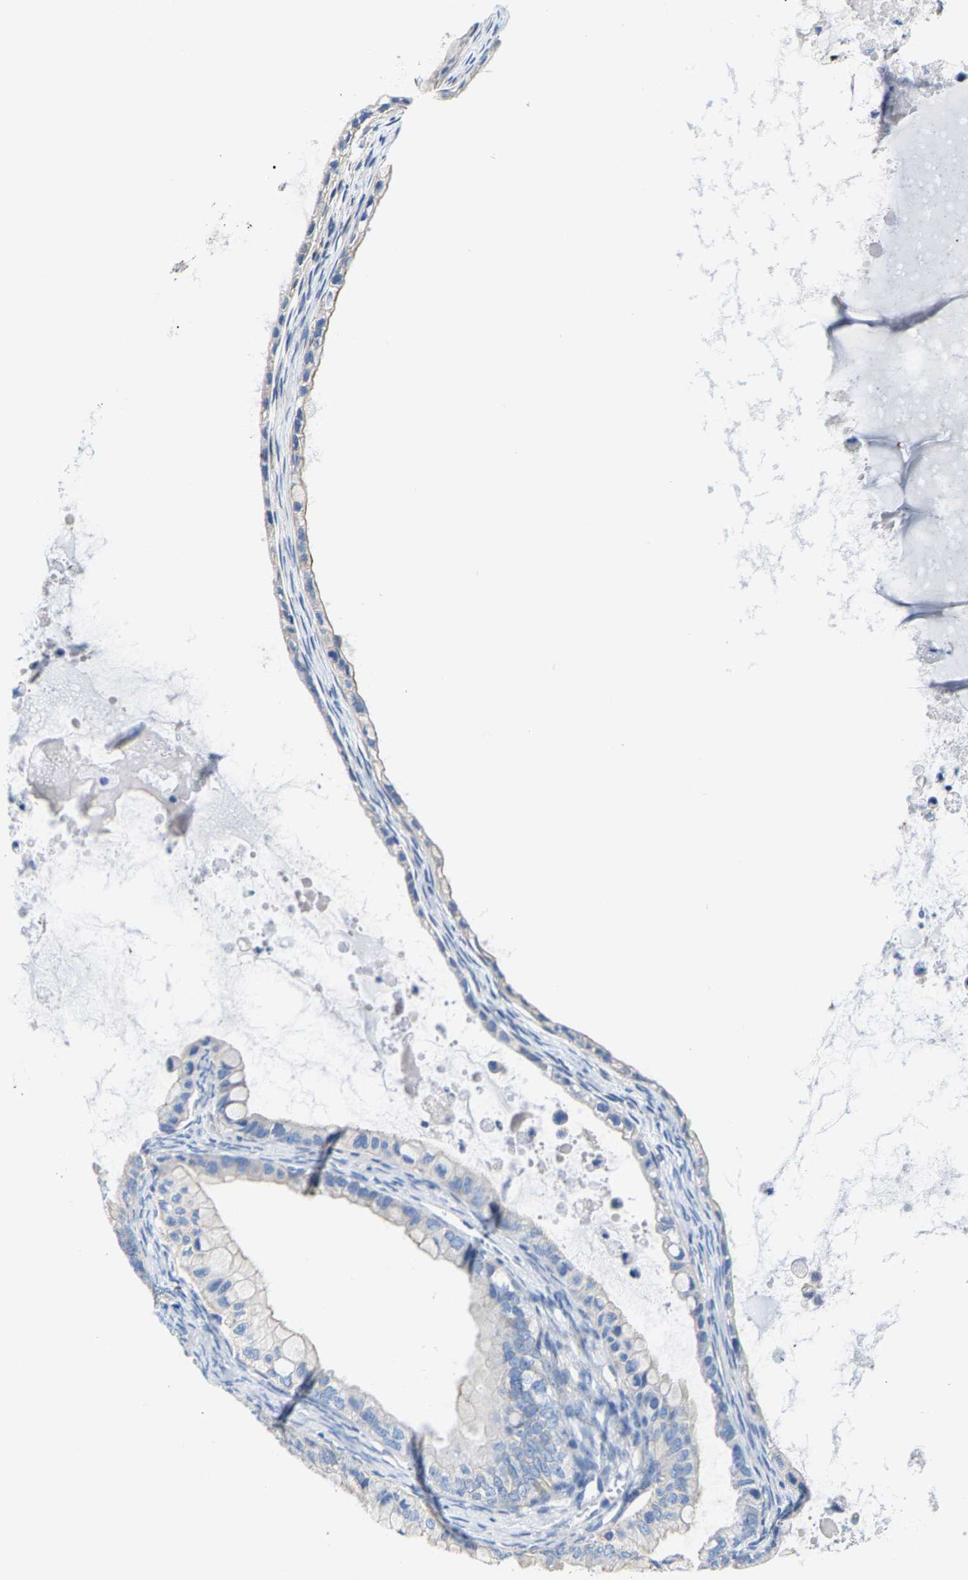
{"staining": {"intensity": "negative", "quantity": "none", "location": "none"}, "tissue": "ovarian cancer", "cell_type": "Tumor cells", "image_type": "cancer", "snomed": [{"axis": "morphology", "description": "Cystadenocarcinoma, mucinous, NOS"}, {"axis": "topography", "description": "Ovary"}], "caption": "The IHC photomicrograph has no significant positivity in tumor cells of mucinous cystadenocarcinoma (ovarian) tissue.", "gene": "DSCAM", "patient": {"sex": "female", "age": 80}}